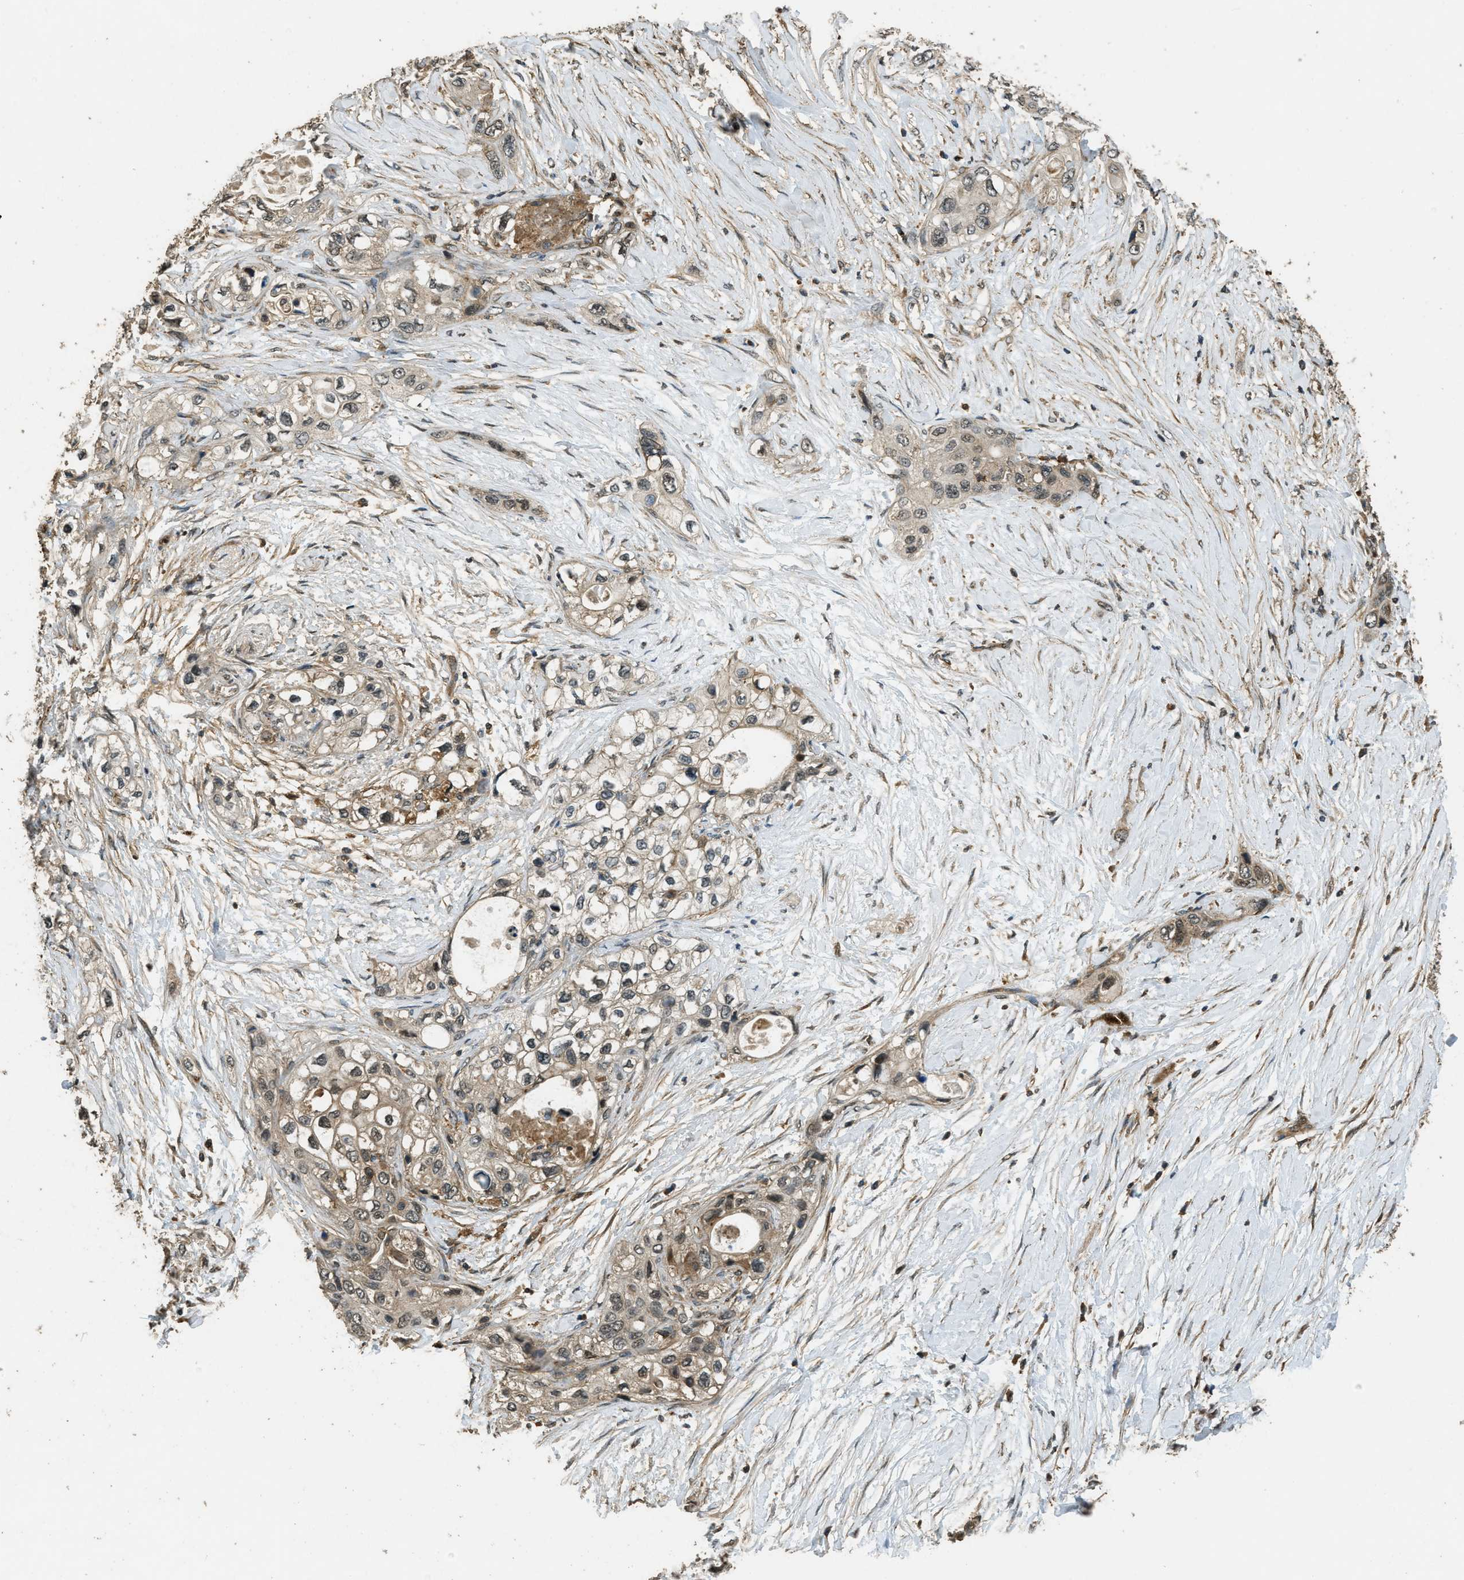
{"staining": {"intensity": "weak", "quantity": ">75%", "location": "cytoplasmic/membranous,nuclear"}, "tissue": "pancreatic cancer", "cell_type": "Tumor cells", "image_type": "cancer", "snomed": [{"axis": "morphology", "description": "Adenocarcinoma, NOS"}, {"axis": "topography", "description": "Pancreas"}], "caption": "Immunohistochemistry (IHC) histopathology image of neoplastic tissue: human adenocarcinoma (pancreatic) stained using immunohistochemistry (IHC) demonstrates low levels of weak protein expression localized specifically in the cytoplasmic/membranous and nuclear of tumor cells, appearing as a cytoplasmic/membranous and nuclear brown color.", "gene": "PPP6R3", "patient": {"sex": "female", "age": 70}}